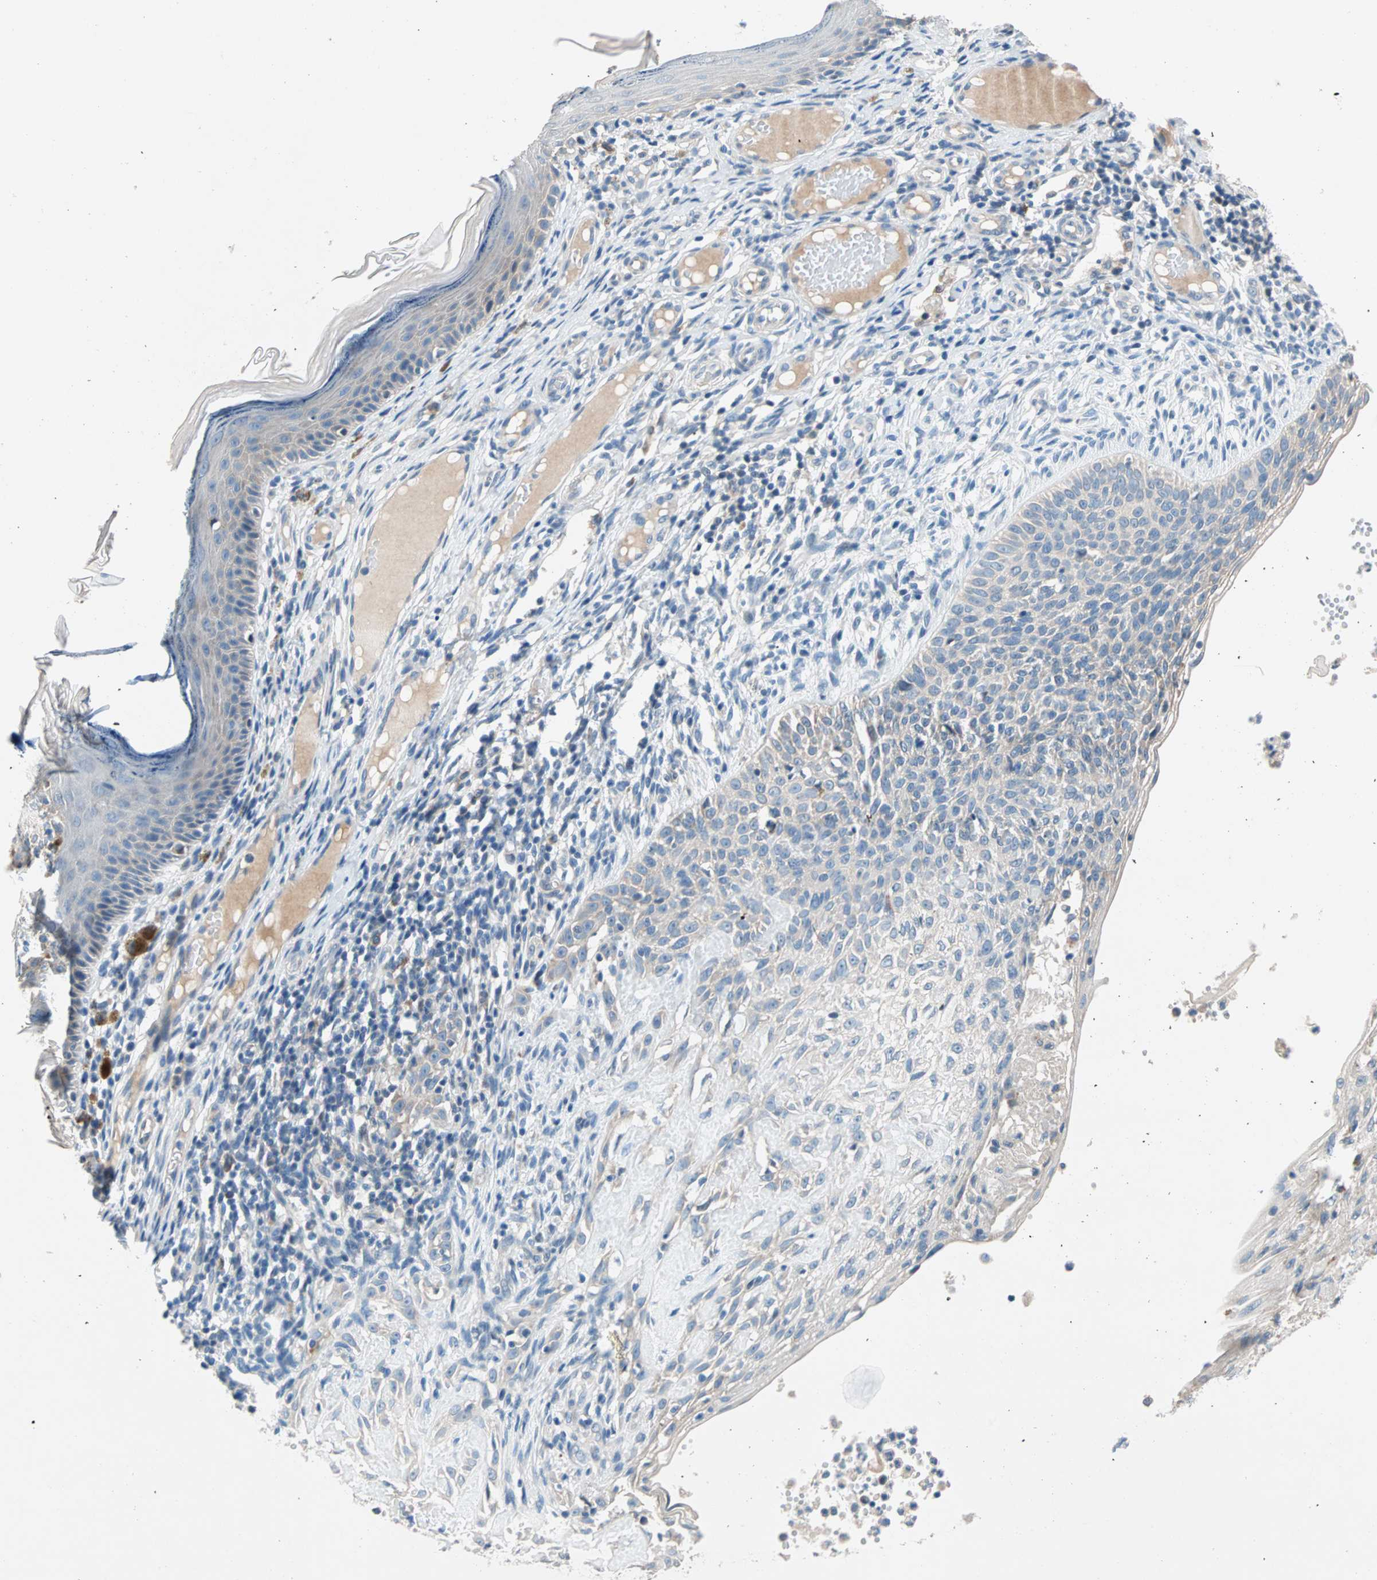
{"staining": {"intensity": "negative", "quantity": "none", "location": "none"}, "tissue": "skin cancer", "cell_type": "Tumor cells", "image_type": "cancer", "snomed": [{"axis": "morphology", "description": "Normal tissue, NOS"}, {"axis": "morphology", "description": "Basal cell carcinoma"}, {"axis": "topography", "description": "Skin"}], "caption": "DAB immunohistochemical staining of human basal cell carcinoma (skin) exhibits no significant staining in tumor cells.", "gene": "TMEM163", "patient": {"sex": "male", "age": 87}}